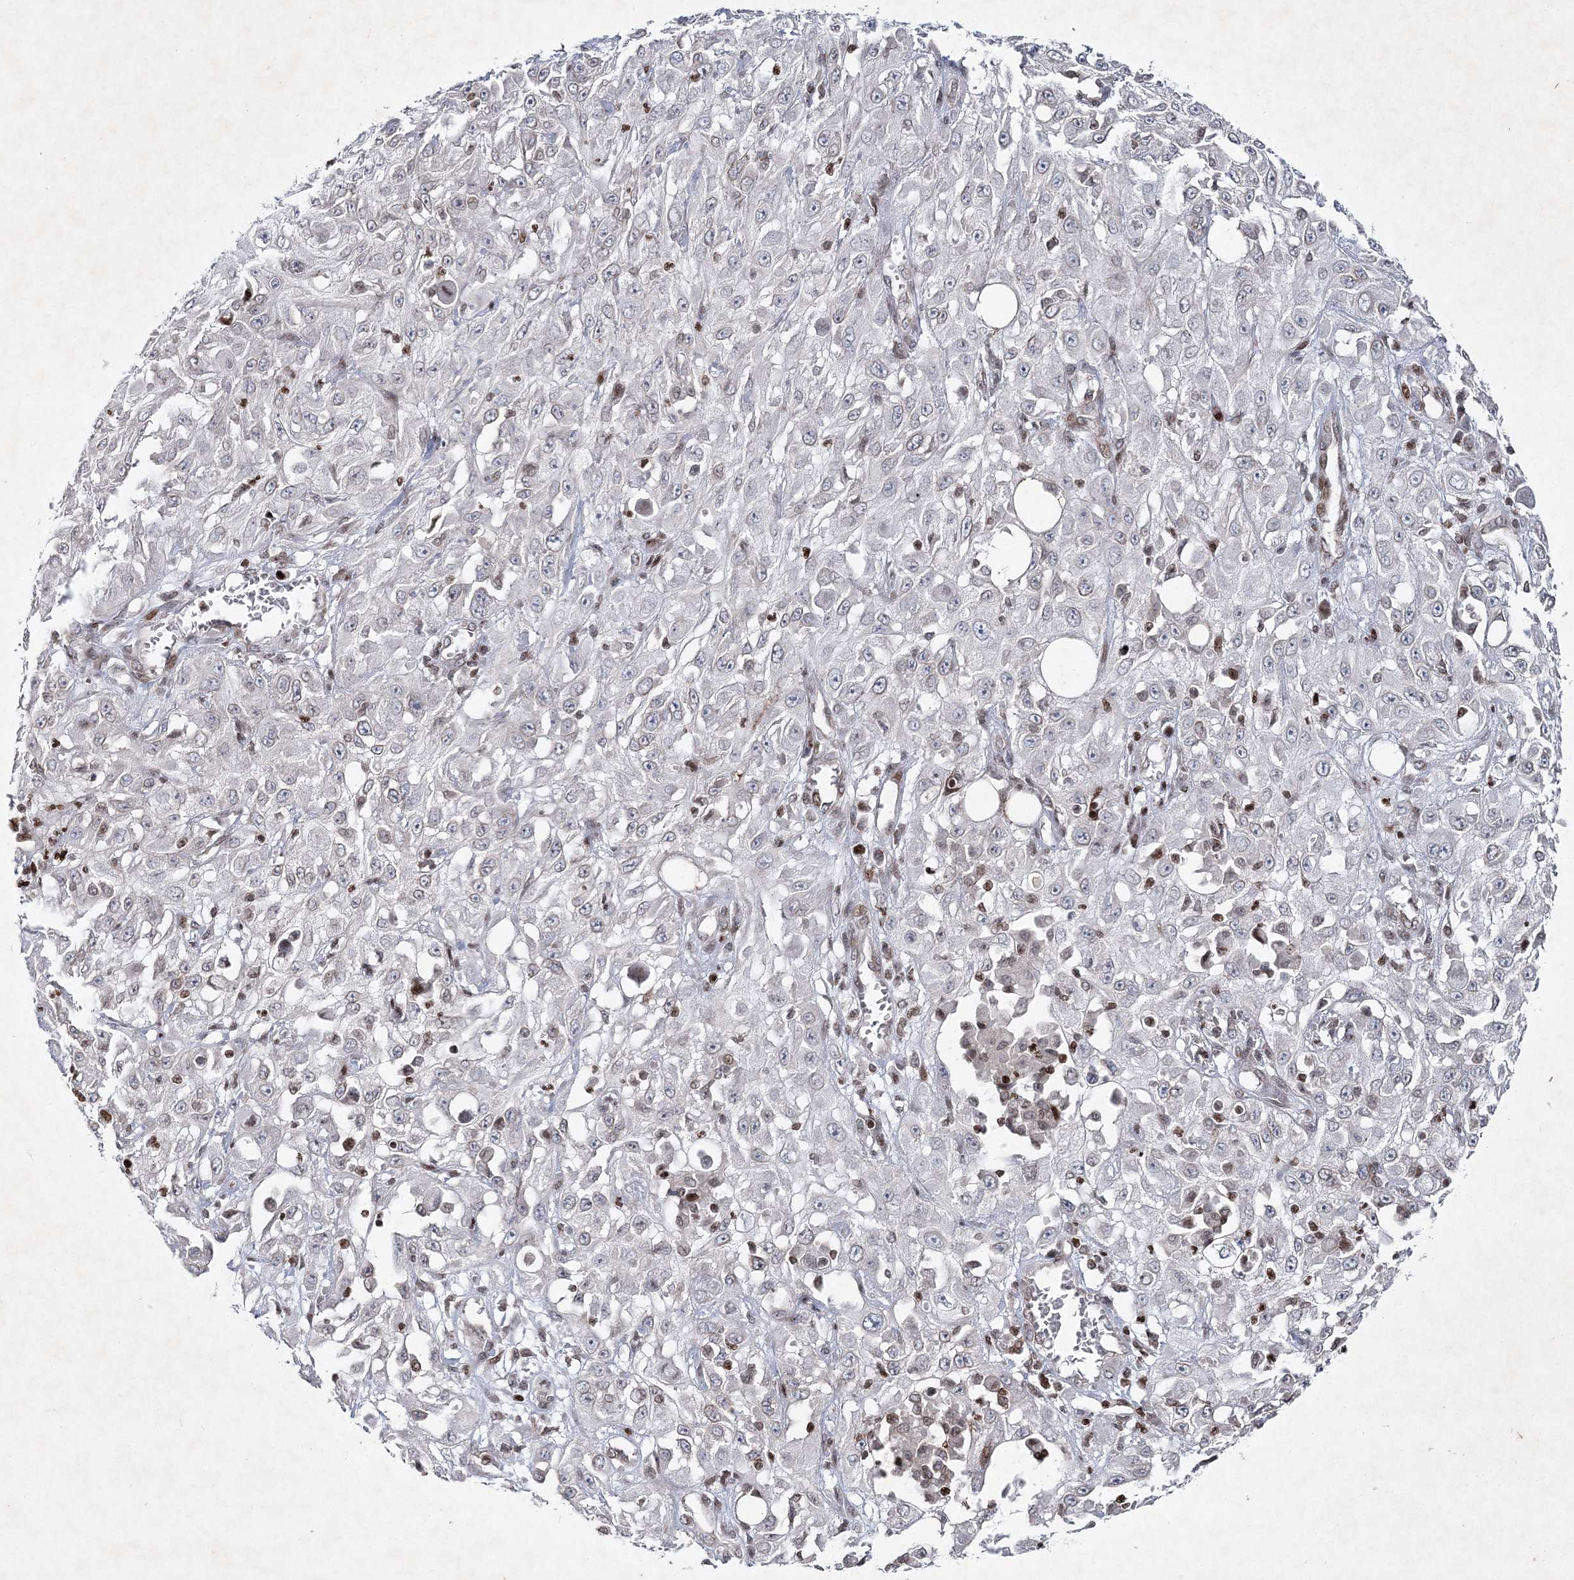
{"staining": {"intensity": "negative", "quantity": "none", "location": "none"}, "tissue": "skin cancer", "cell_type": "Tumor cells", "image_type": "cancer", "snomed": [{"axis": "morphology", "description": "Squamous cell carcinoma, NOS"}, {"axis": "morphology", "description": "Squamous cell carcinoma, metastatic, NOS"}, {"axis": "topography", "description": "Skin"}, {"axis": "topography", "description": "Lymph node"}], "caption": "Micrograph shows no significant protein expression in tumor cells of skin metastatic squamous cell carcinoma.", "gene": "SMIM29", "patient": {"sex": "male", "age": 75}}